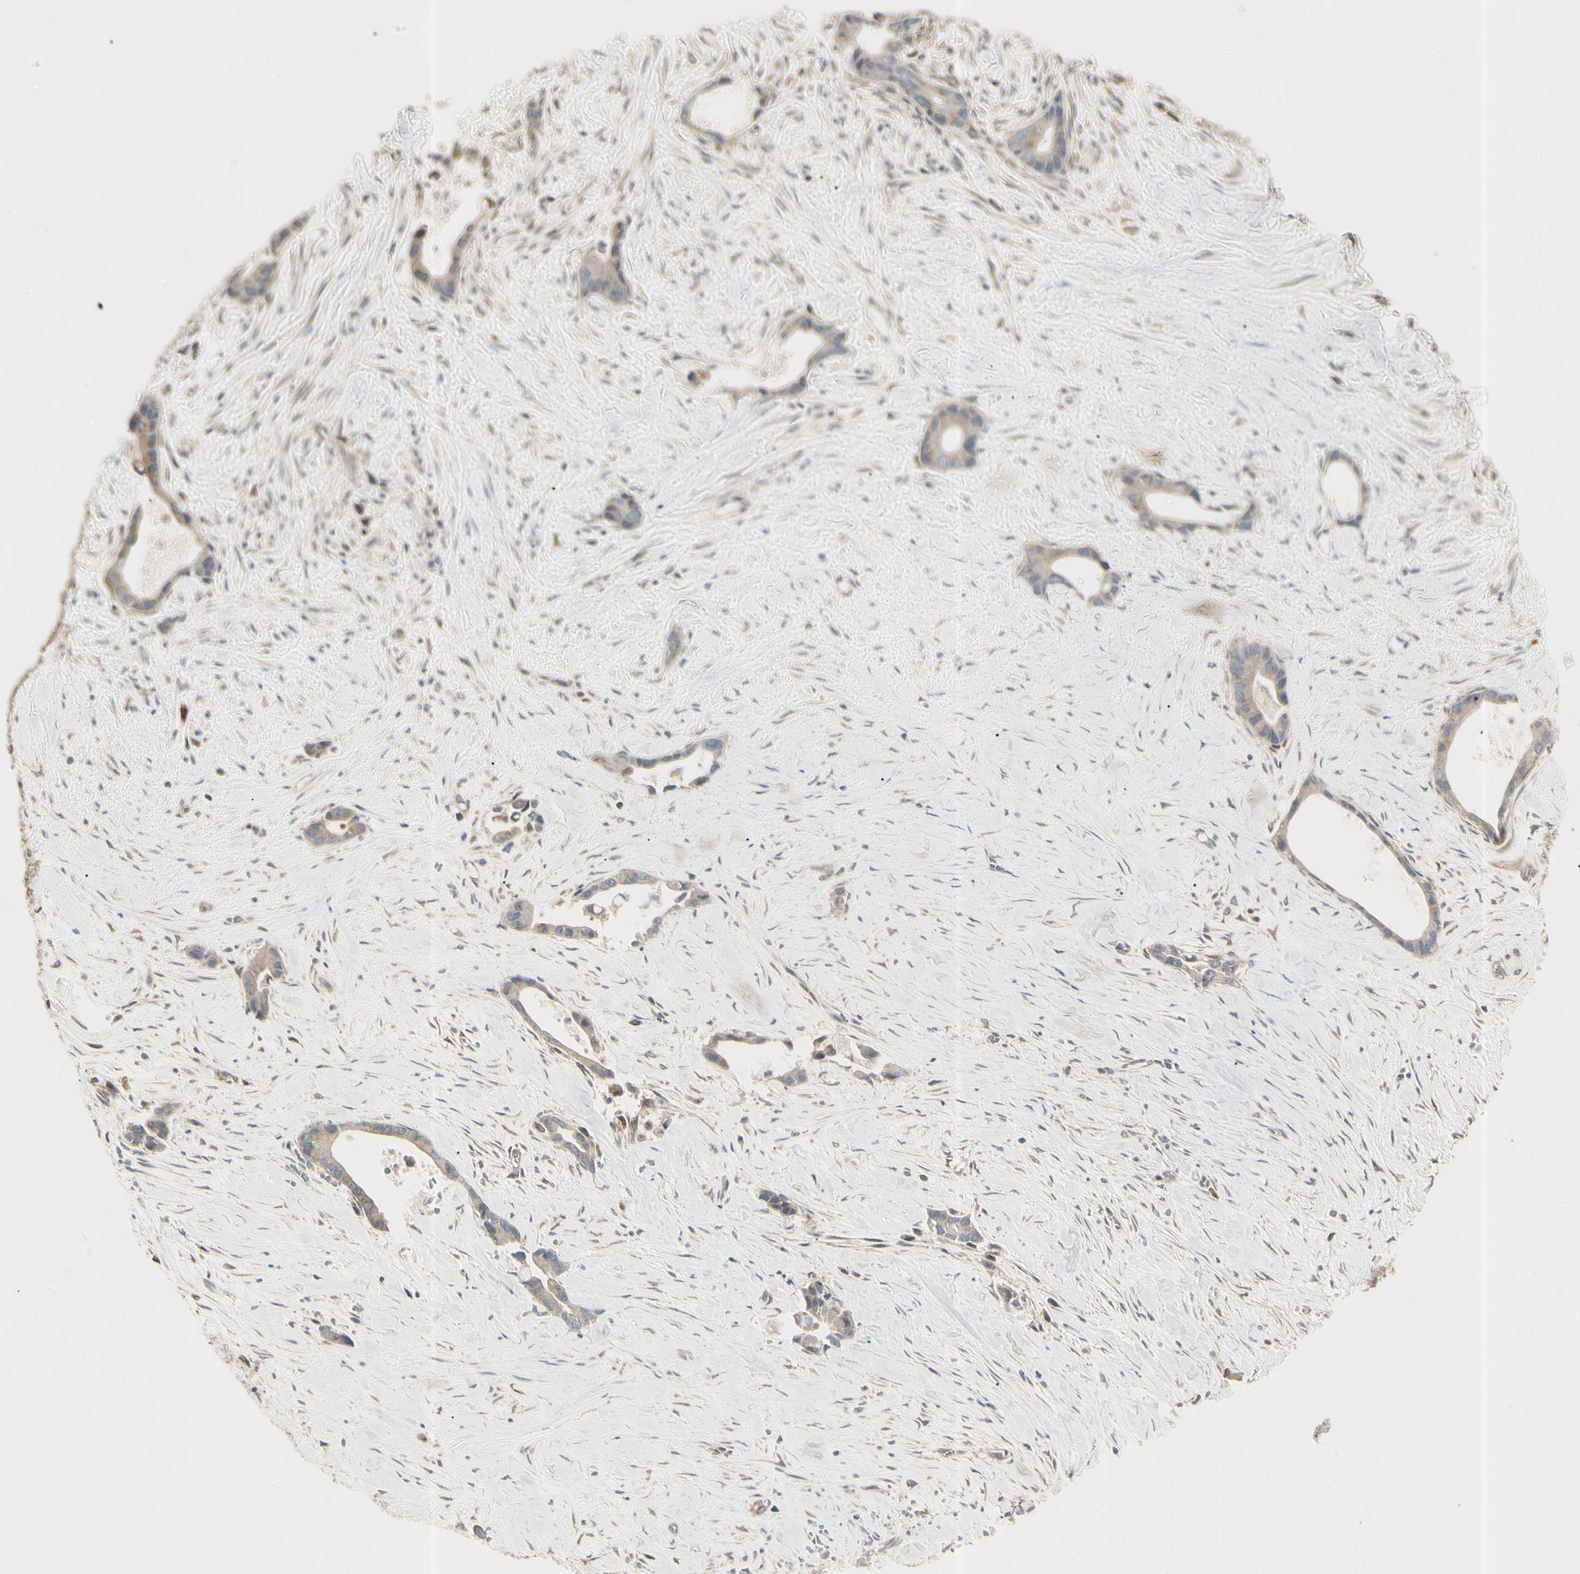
{"staining": {"intensity": "weak", "quantity": ">75%", "location": "cytoplasmic/membranous"}, "tissue": "liver cancer", "cell_type": "Tumor cells", "image_type": "cancer", "snomed": [{"axis": "morphology", "description": "Cholangiocarcinoma"}, {"axis": "topography", "description": "Liver"}], "caption": "Weak cytoplasmic/membranous protein positivity is present in about >75% of tumor cells in liver cancer (cholangiocarcinoma). (DAB (3,3'-diaminobenzidine) = brown stain, brightfield microscopy at high magnification).", "gene": "IRAG1", "patient": {"sex": "female", "age": 55}}